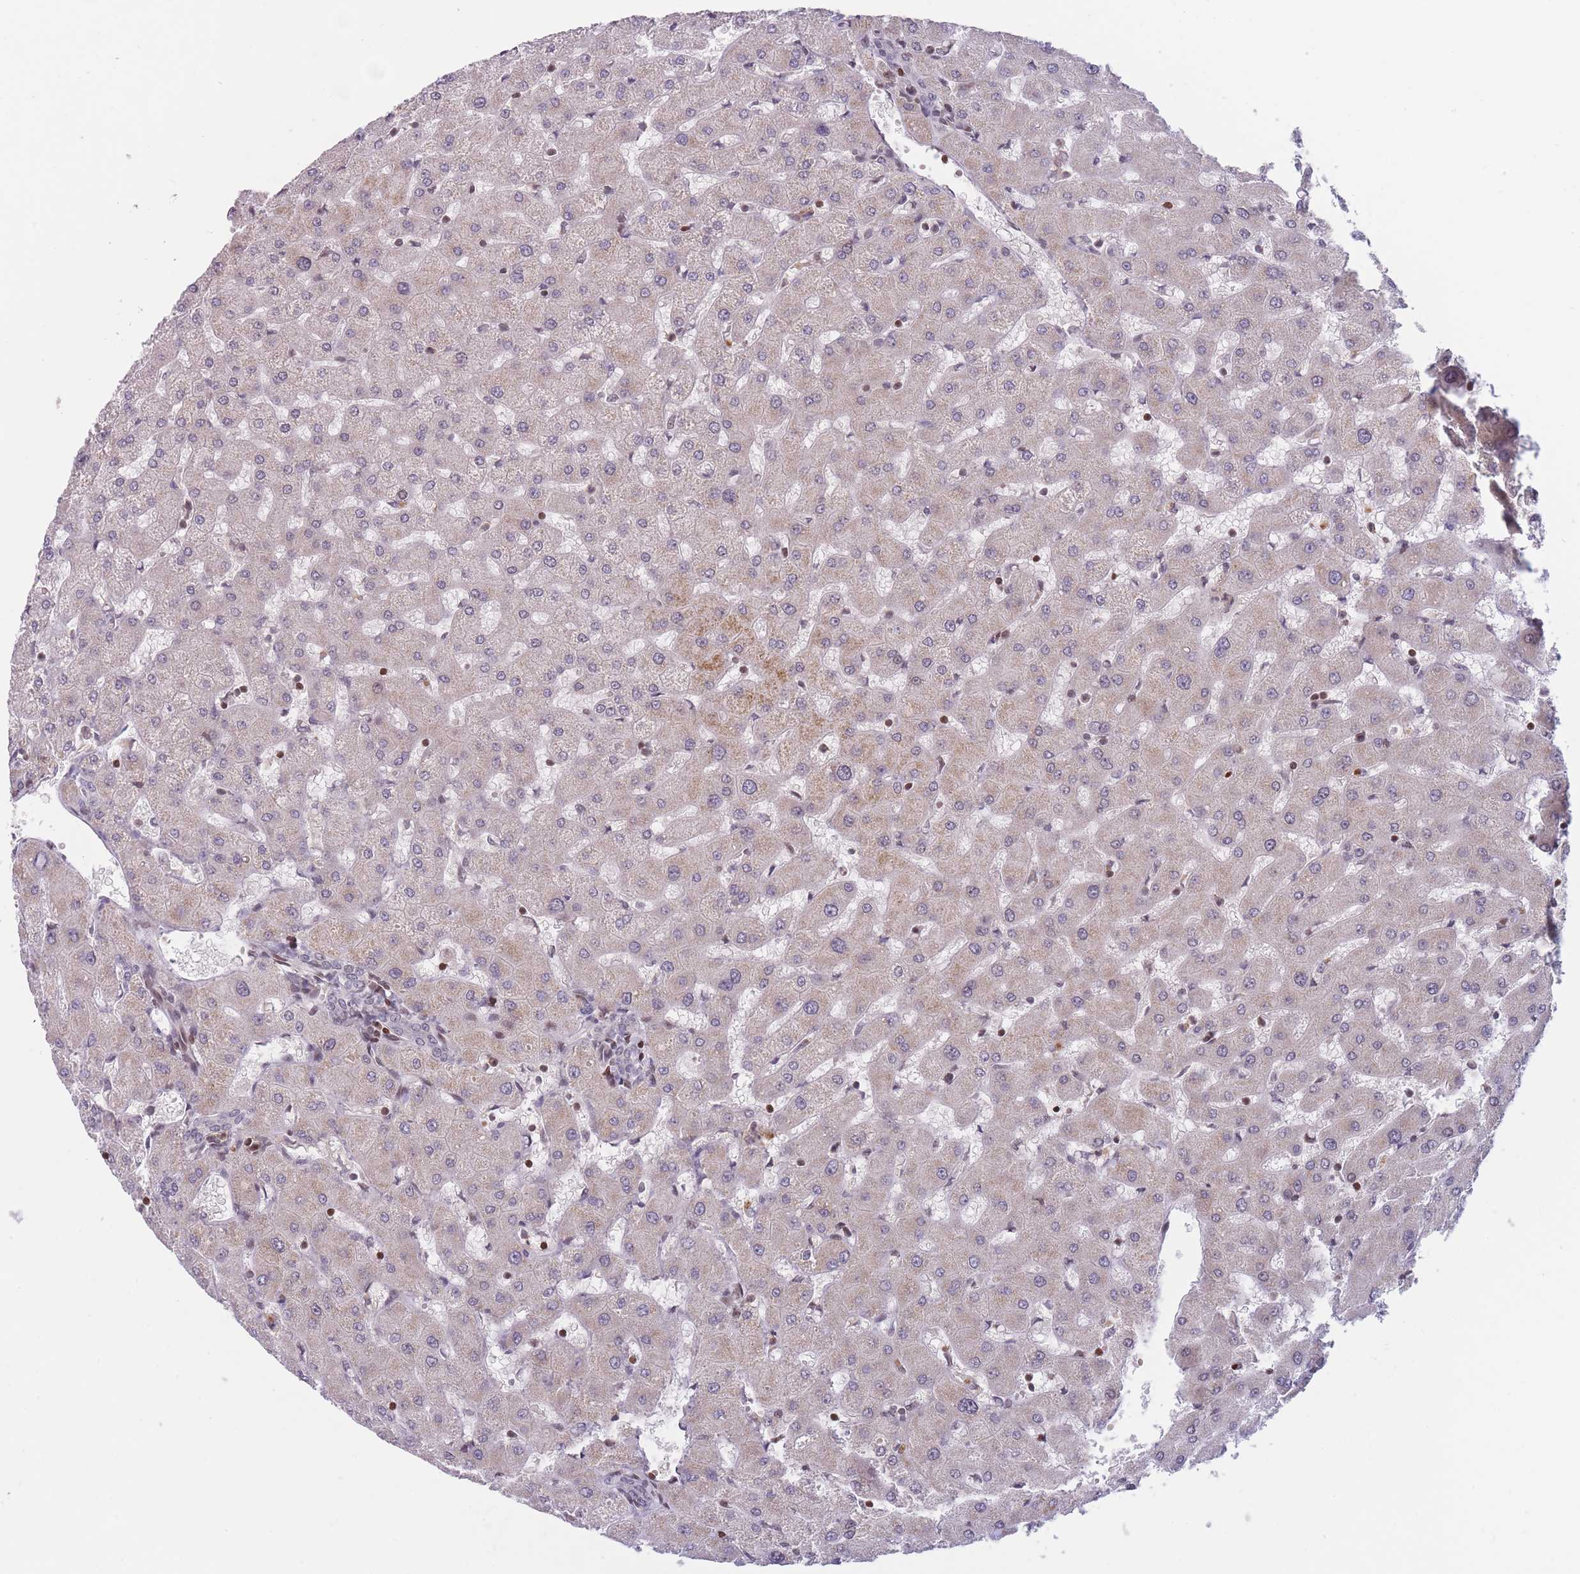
{"staining": {"intensity": "negative", "quantity": "none", "location": "none"}, "tissue": "liver", "cell_type": "Cholangiocytes", "image_type": "normal", "snomed": [{"axis": "morphology", "description": "Normal tissue, NOS"}, {"axis": "topography", "description": "Liver"}], "caption": "Normal liver was stained to show a protein in brown. There is no significant positivity in cholangiocytes.", "gene": "SLC35F5", "patient": {"sex": "female", "age": 63}}